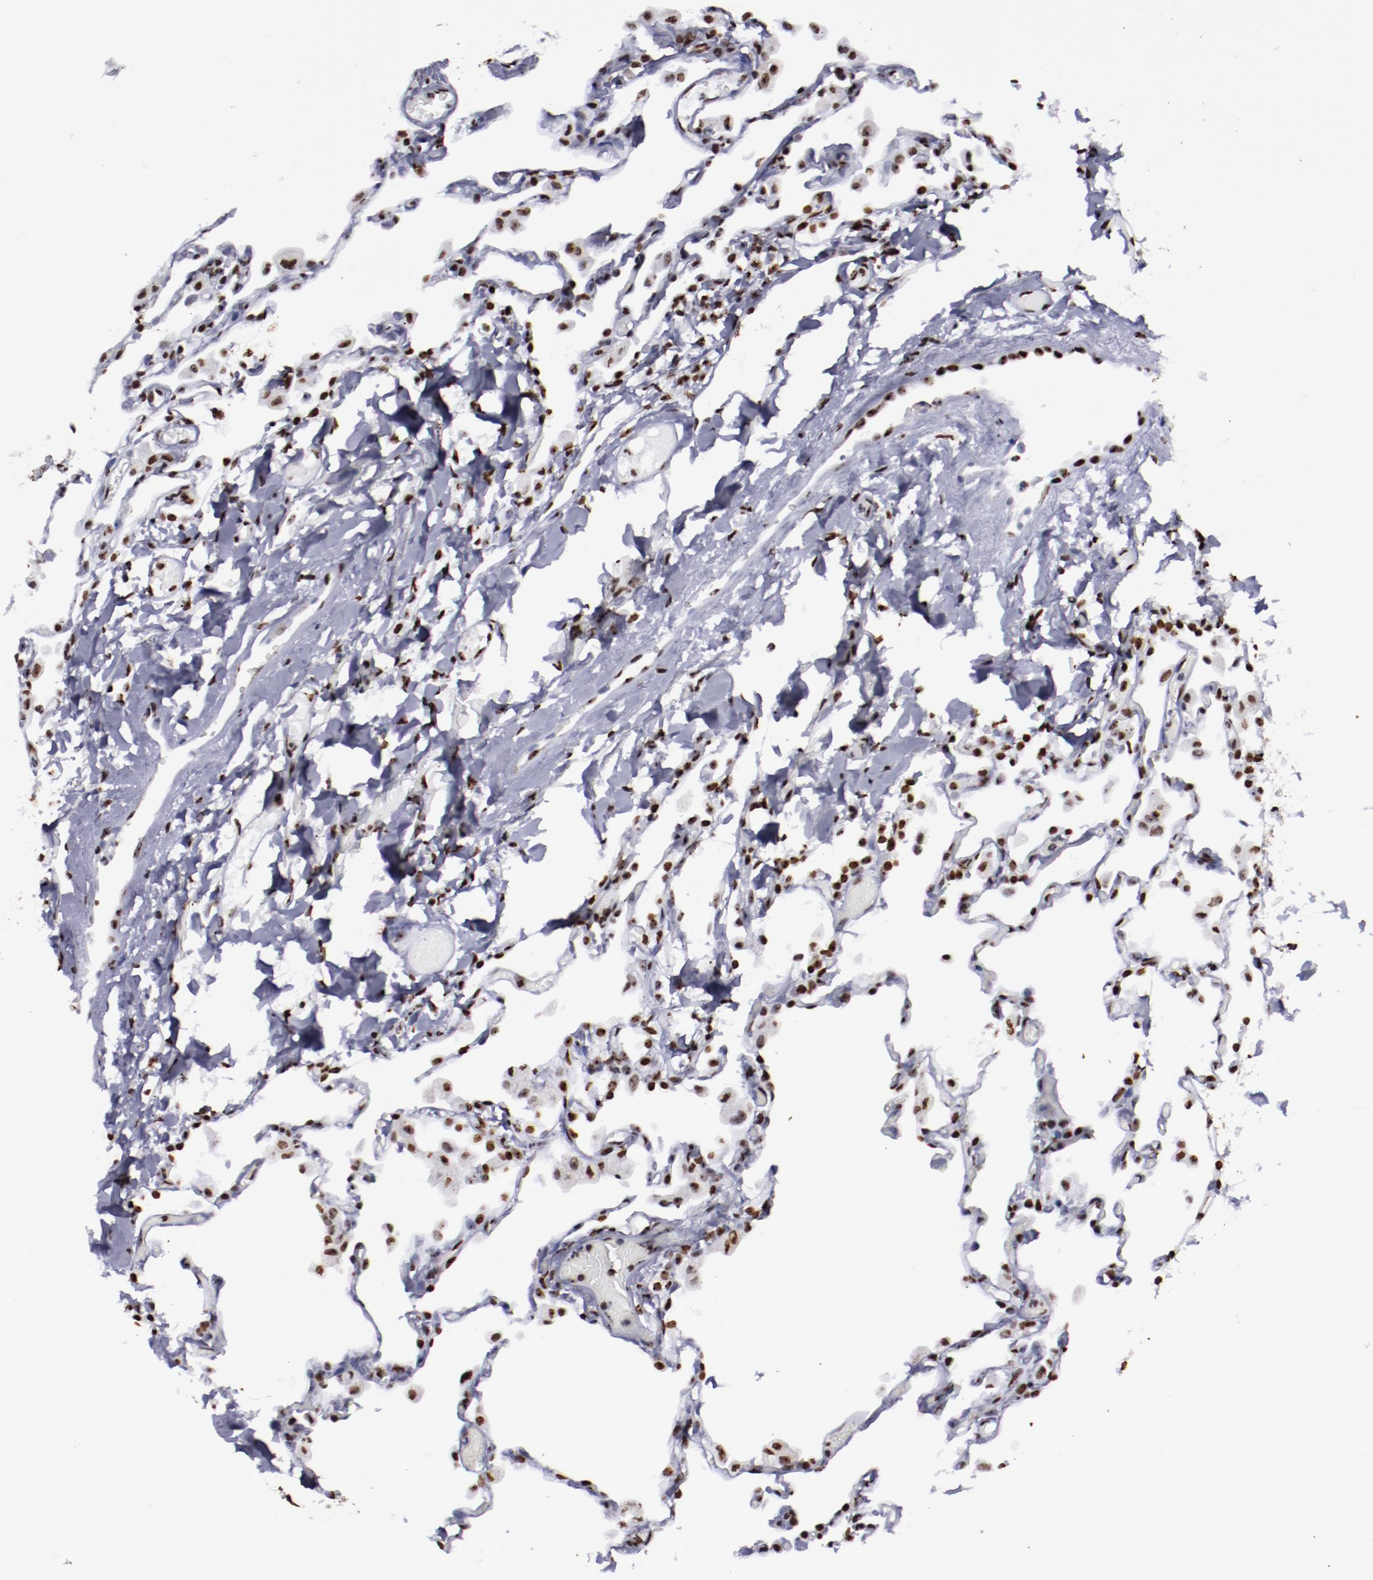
{"staining": {"intensity": "strong", "quantity": ">75%", "location": "nuclear"}, "tissue": "lung", "cell_type": "Alveolar cells", "image_type": "normal", "snomed": [{"axis": "morphology", "description": "Normal tissue, NOS"}, {"axis": "topography", "description": "Lung"}], "caption": "Lung stained for a protein (brown) reveals strong nuclear positive expression in approximately >75% of alveolar cells.", "gene": "HNRNPA1L3", "patient": {"sex": "female", "age": 49}}